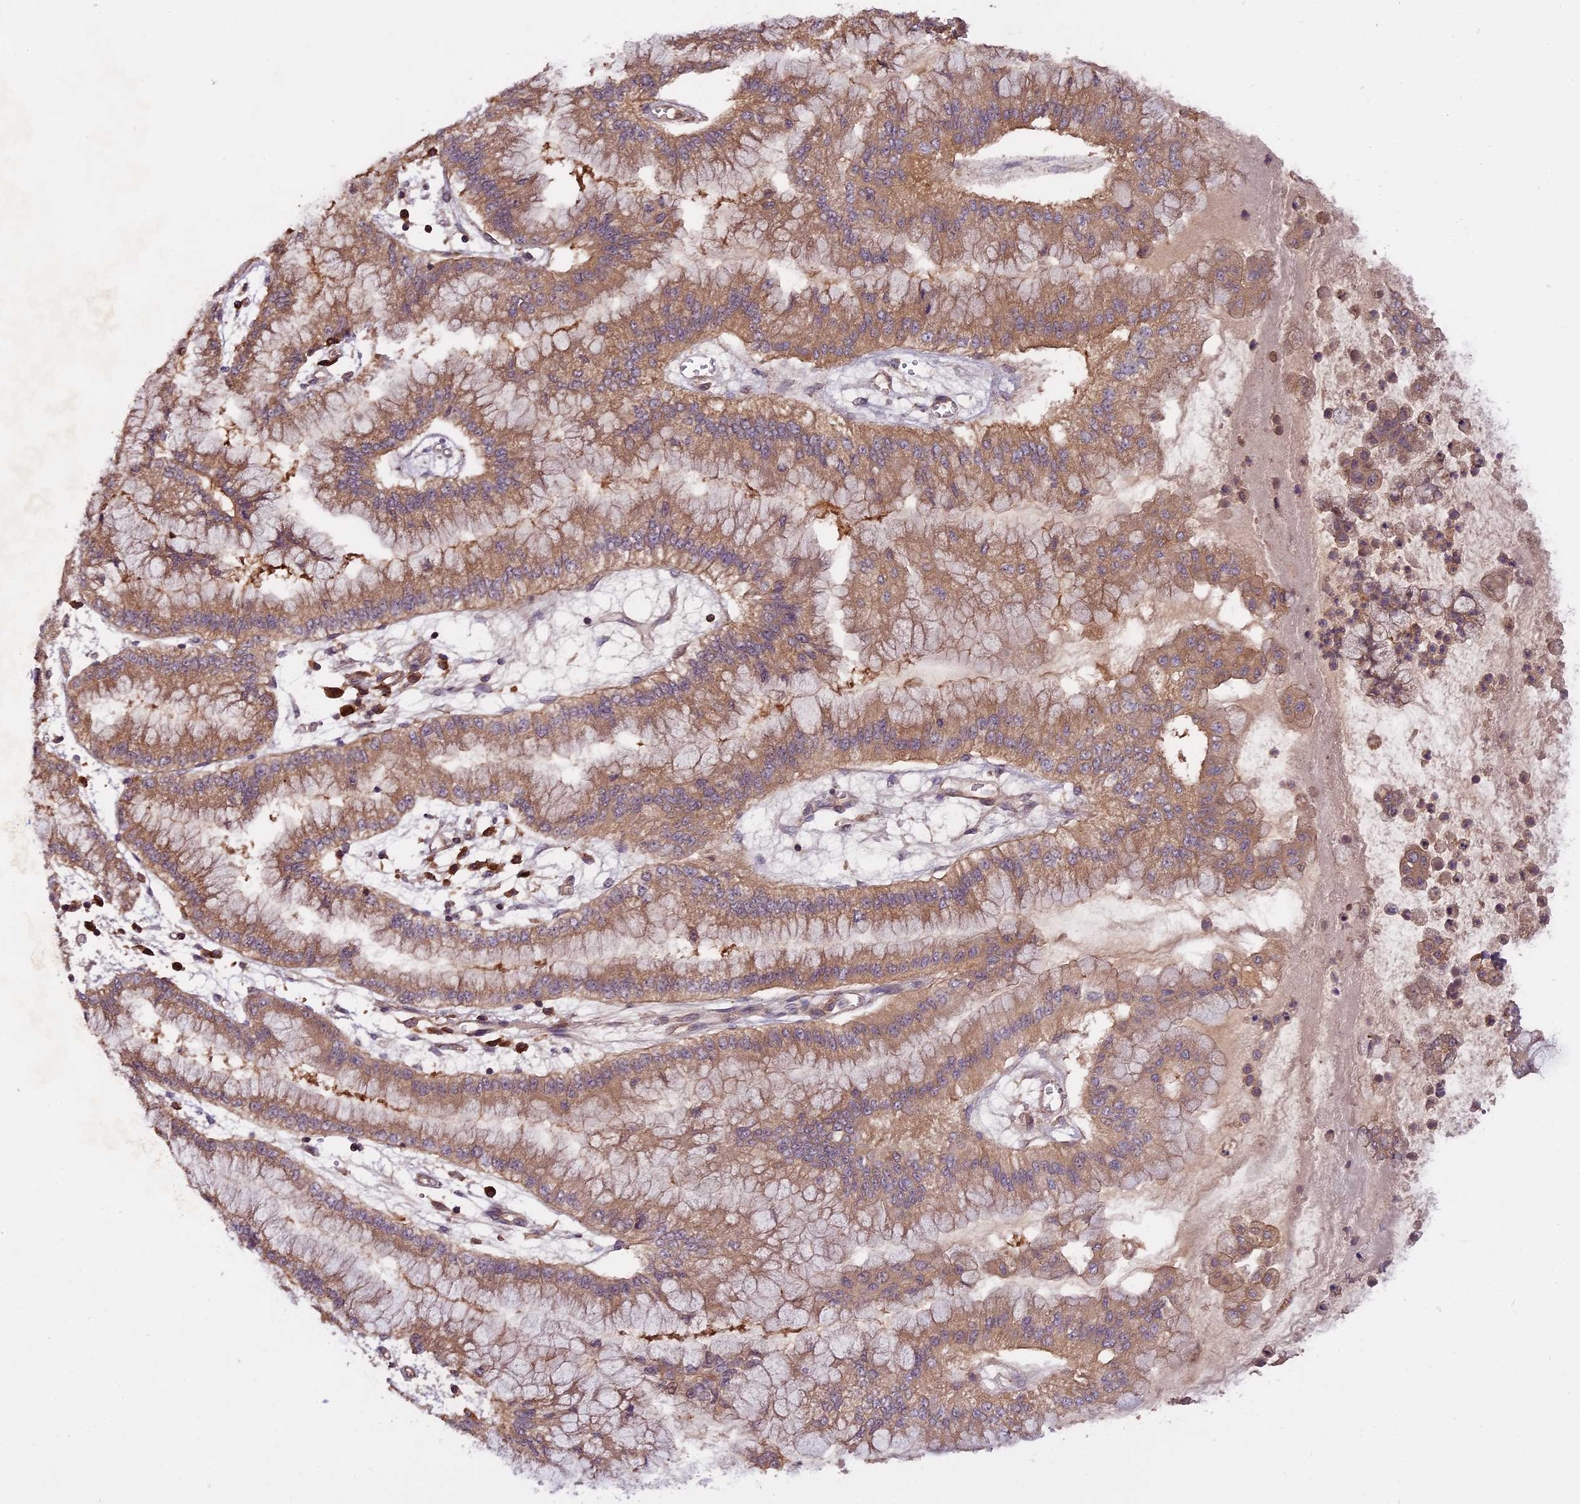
{"staining": {"intensity": "moderate", "quantity": ">75%", "location": "cytoplasmic/membranous"}, "tissue": "pancreatic cancer", "cell_type": "Tumor cells", "image_type": "cancer", "snomed": [{"axis": "morphology", "description": "Adenocarcinoma, NOS"}, {"axis": "topography", "description": "Pancreas"}], "caption": "A high-resolution histopathology image shows immunohistochemistry staining of pancreatic cancer, which displays moderate cytoplasmic/membranous expression in approximately >75% of tumor cells. (DAB IHC with brightfield microscopy, high magnification).", "gene": "SETD6", "patient": {"sex": "male", "age": 73}}